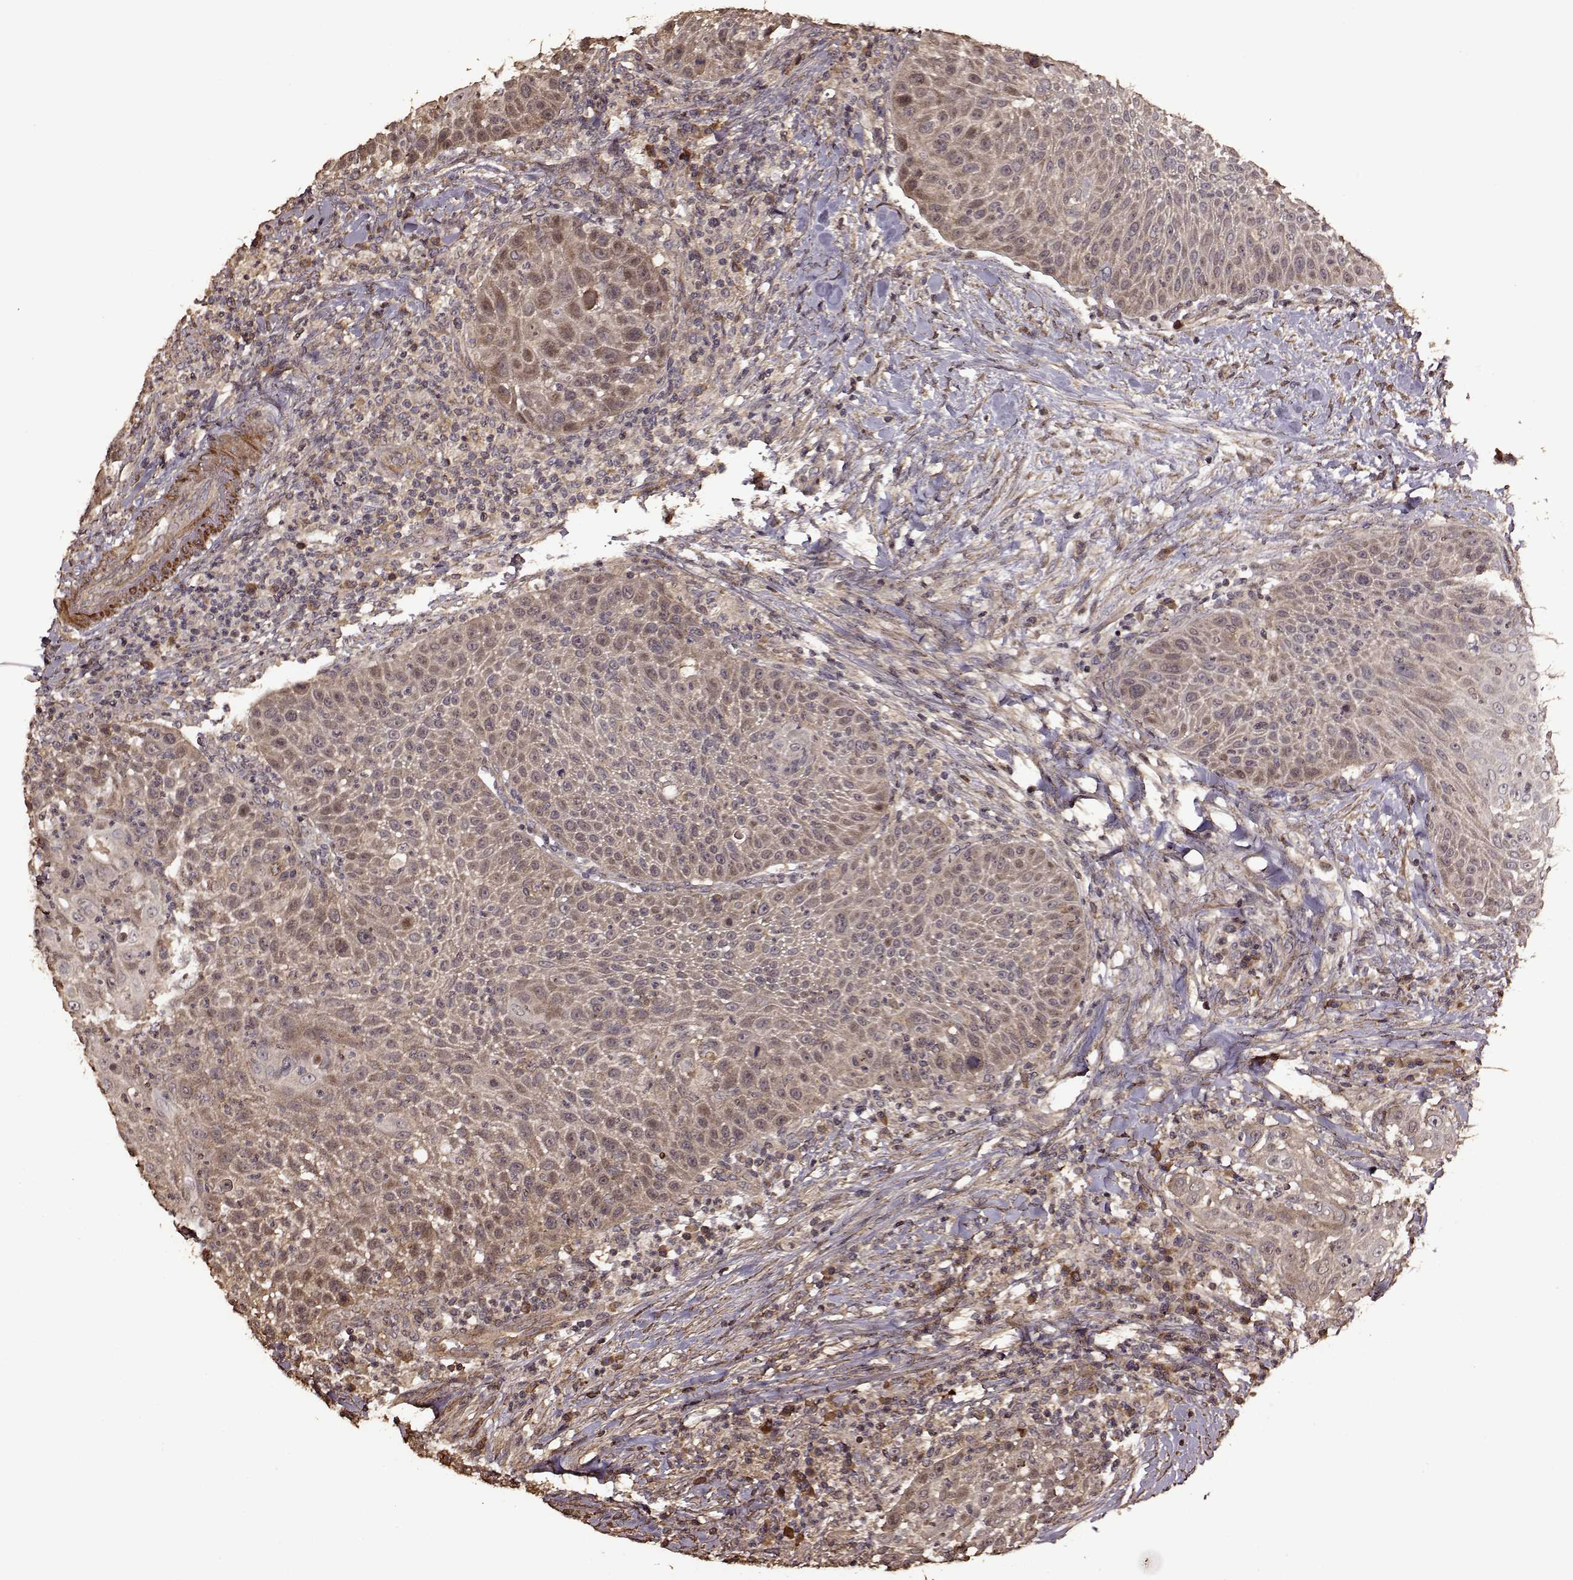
{"staining": {"intensity": "weak", "quantity": ">75%", "location": "cytoplasmic/membranous"}, "tissue": "head and neck cancer", "cell_type": "Tumor cells", "image_type": "cancer", "snomed": [{"axis": "morphology", "description": "Squamous cell carcinoma, NOS"}, {"axis": "topography", "description": "Head-Neck"}], "caption": "Squamous cell carcinoma (head and neck) stained with IHC reveals weak cytoplasmic/membranous staining in approximately >75% of tumor cells.", "gene": "FBXW11", "patient": {"sex": "male", "age": 69}}